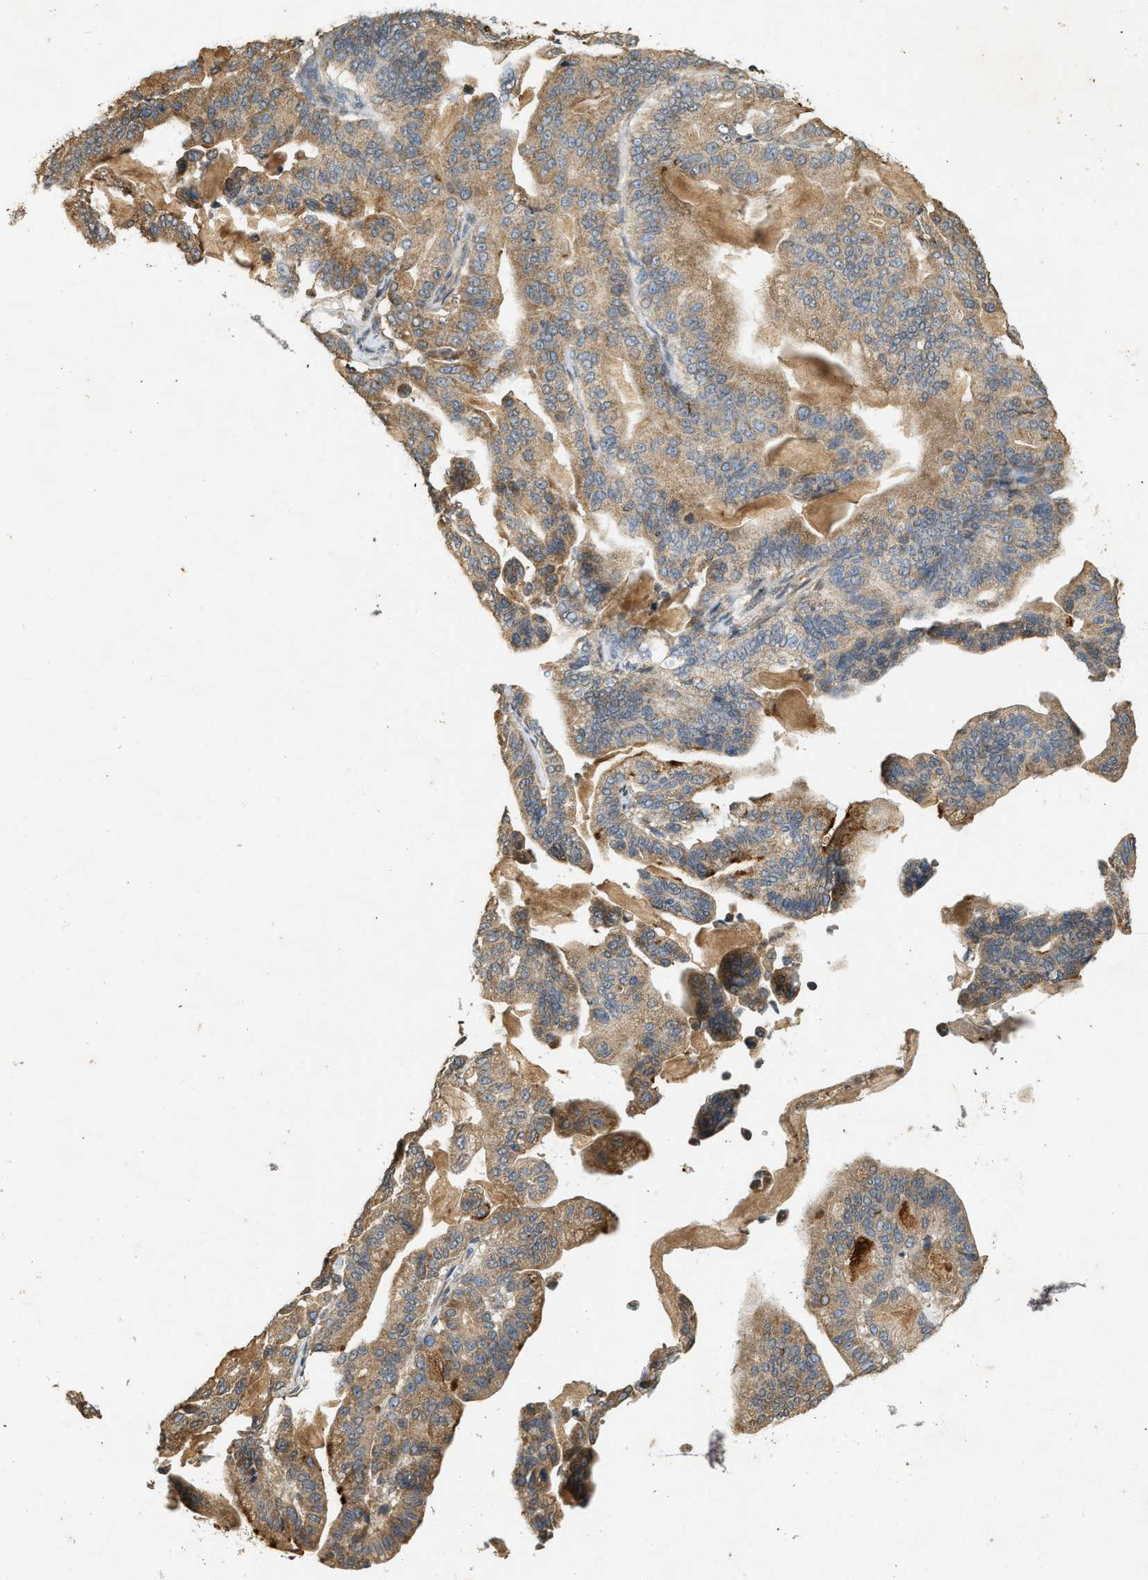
{"staining": {"intensity": "weak", "quantity": "25%-75%", "location": "cytoplasmic/membranous"}, "tissue": "pancreatic cancer", "cell_type": "Tumor cells", "image_type": "cancer", "snomed": [{"axis": "morphology", "description": "Adenocarcinoma, NOS"}, {"axis": "topography", "description": "Pancreas"}], "caption": "A histopathology image of human pancreatic adenocarcinoma stained for a protein shows weak cytoplasmic/membranous brown staining in tumor cells.", "gene": "KIF21A", "patient": {"sex": "male", "age": 63}}